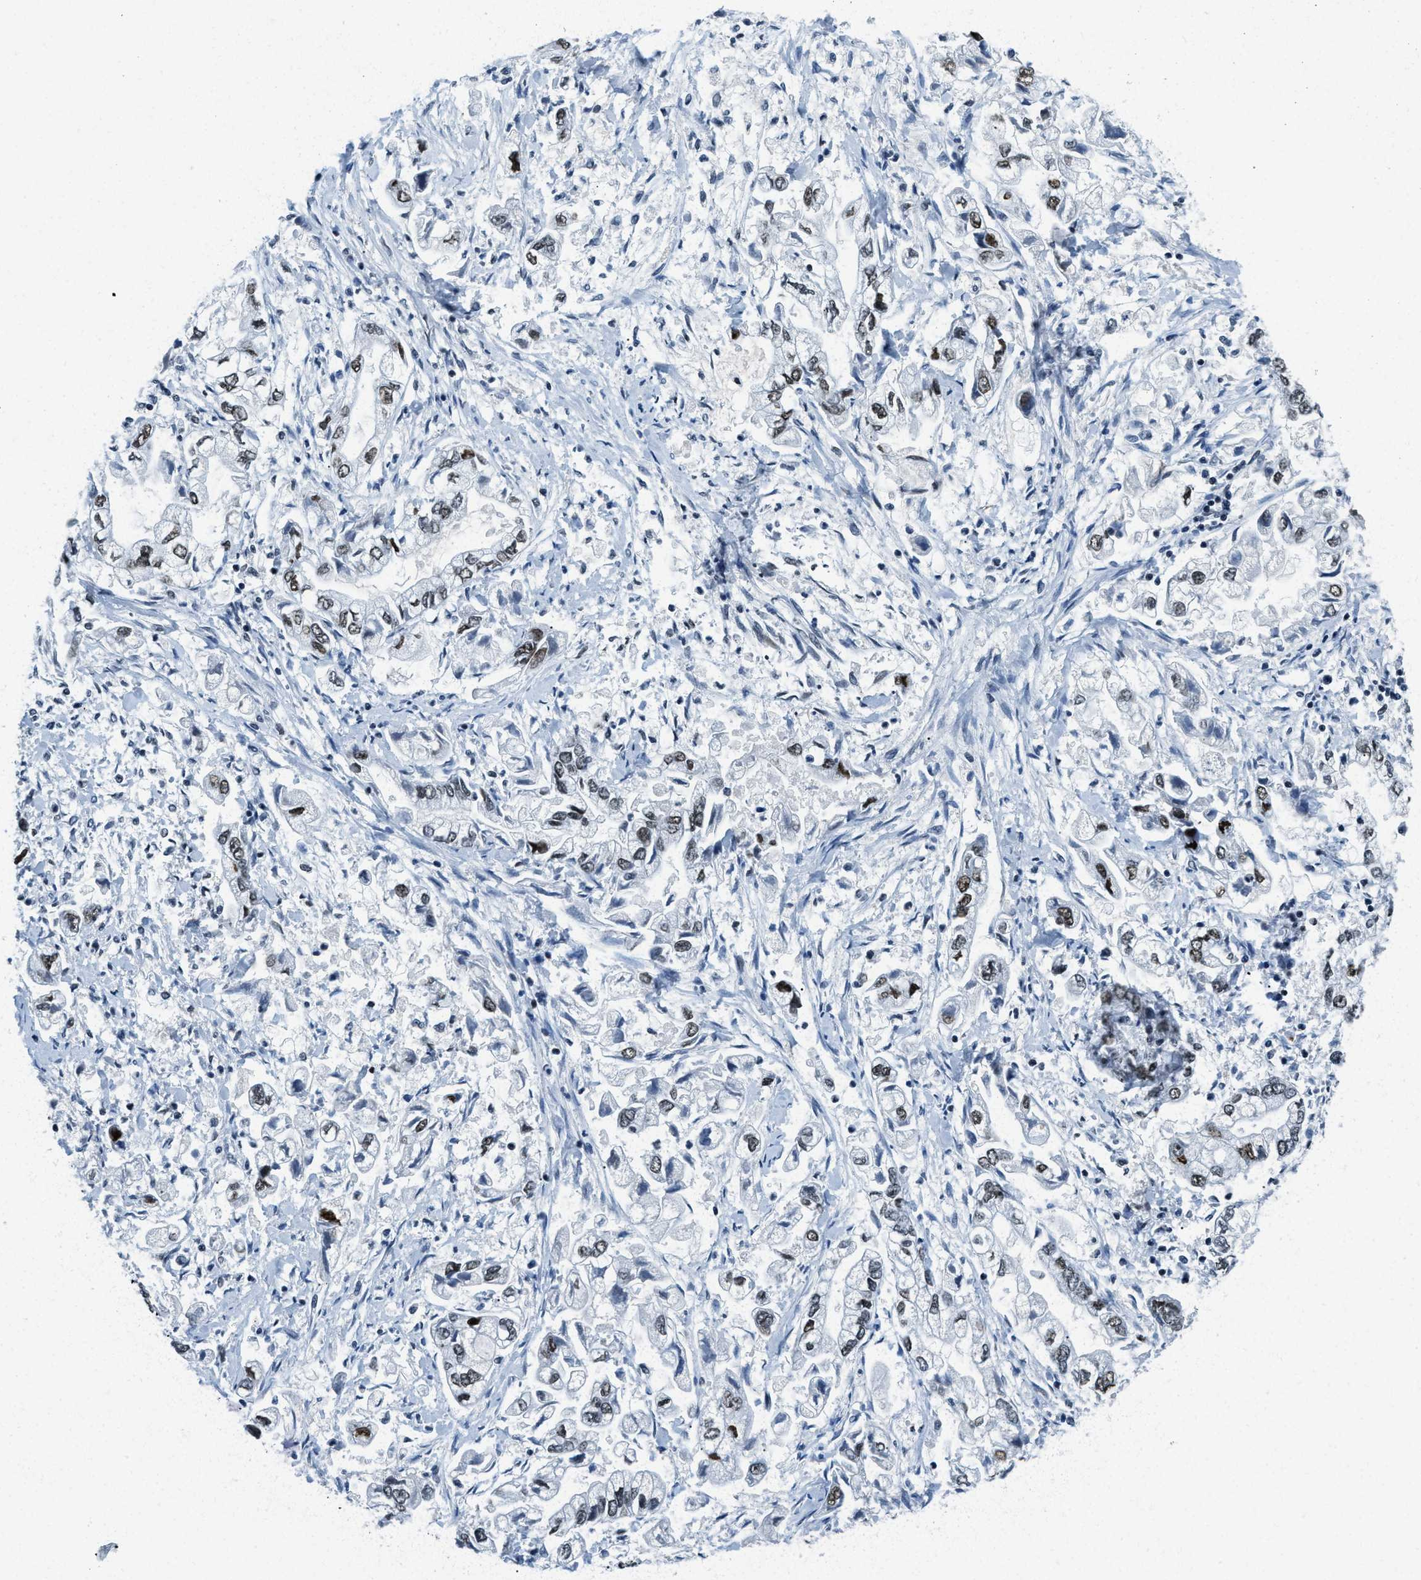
{"staining": {"intensity": "moderate", "quantity": "25%-75%", "location": "nuclear"}, "tissue": "stomach cancer", "cell_type": "Tumor cells", "image_type": "cancer", "snomed": [{"axis": "morphology", "description": "Normal tissue, NOS"}, {"axis": "morphology", "description": "Adenocarcinoma, NOS"}, {"axis": "topography", "description": "Stomach"}], "caption": "The immunohistochemical stain shows moderate nuclear staining in tumor cells of adenocarcinoma (stomach) tissue.", "gene": "TOP1", "patient": {"sex": "male", "age": 62}}